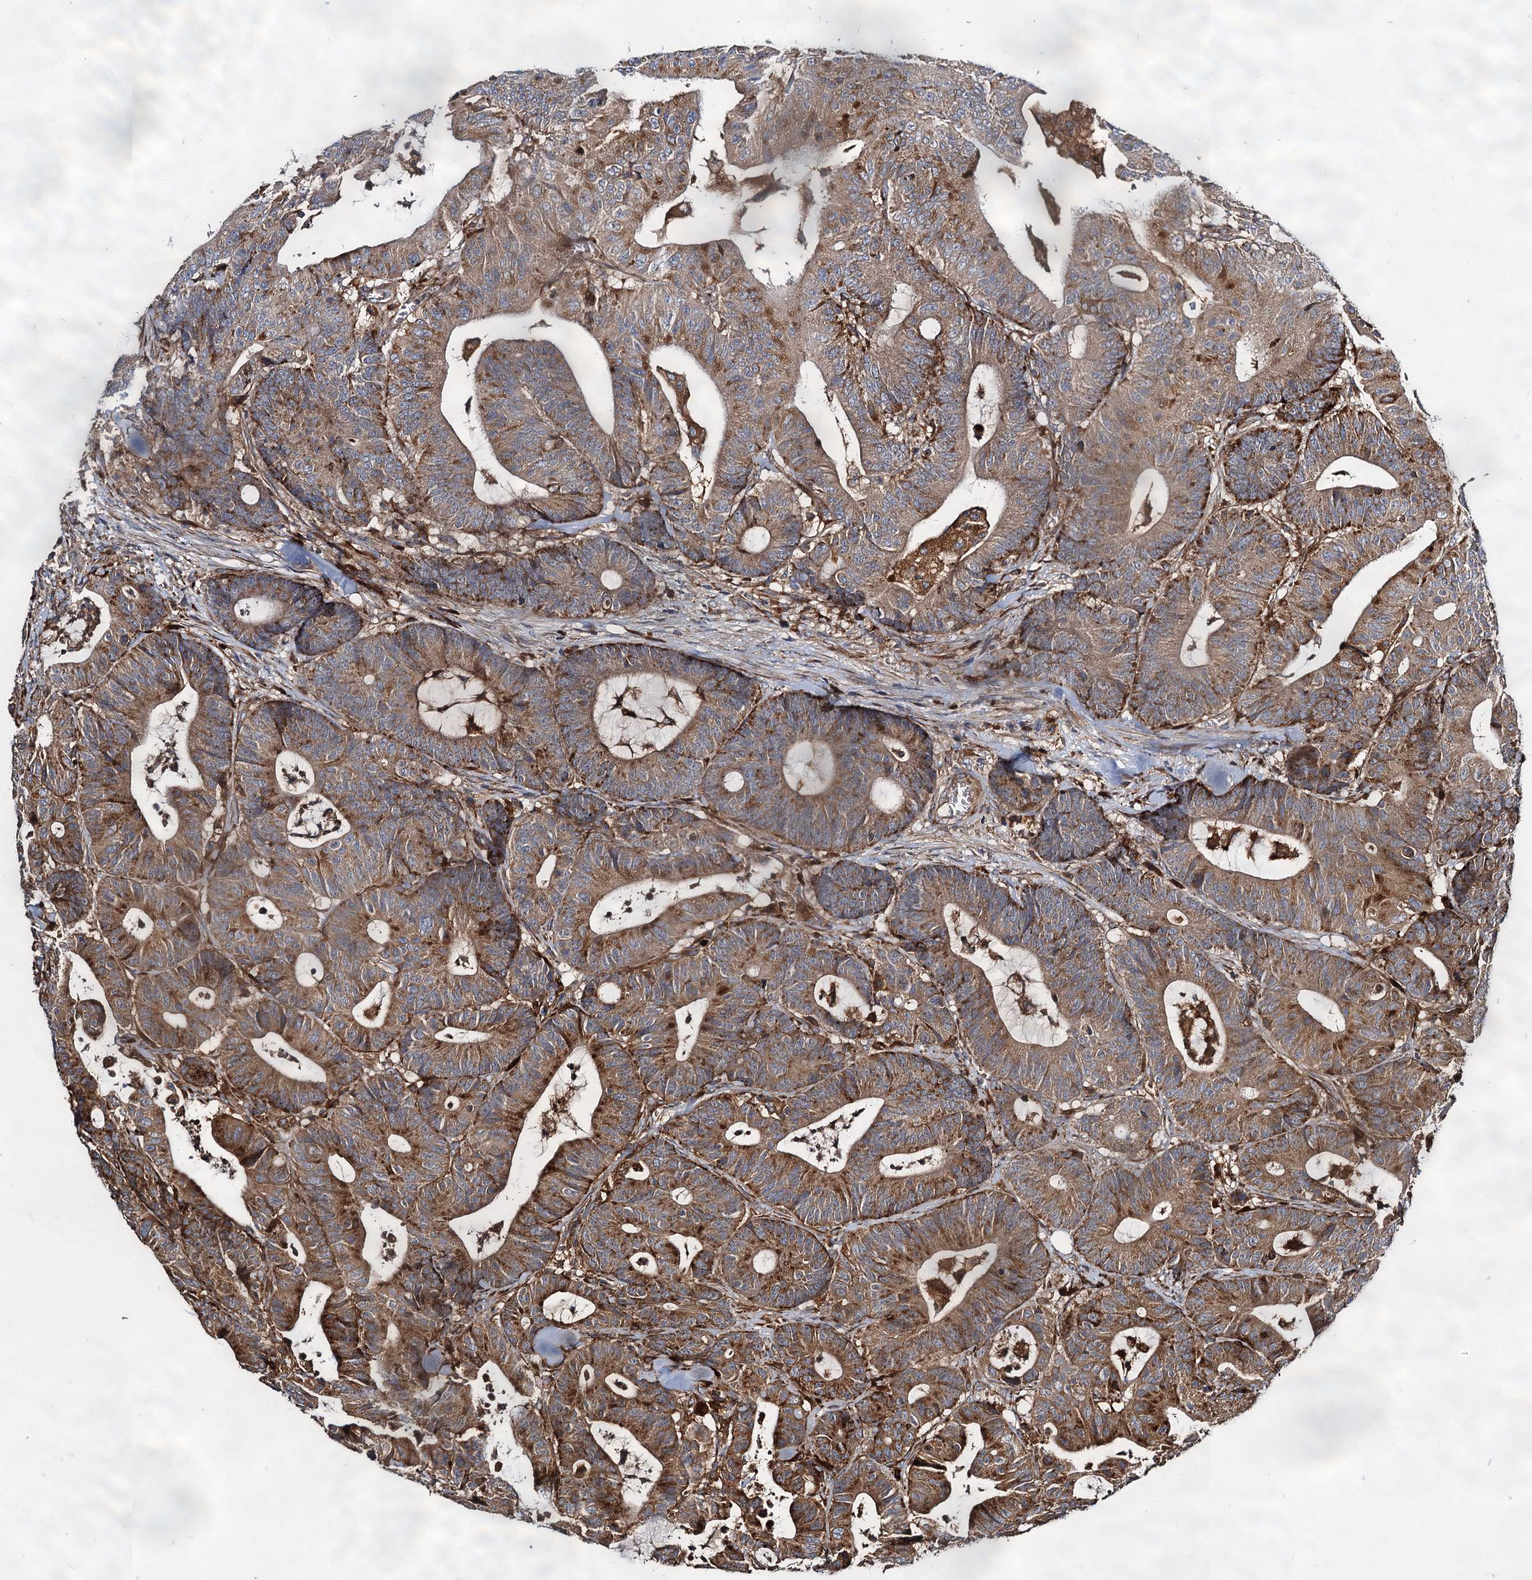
{"staining": {"intensity": "moderate", "quantity": ">75%", "location": "cytoplasmic/membranous"}, "tissue": "colorectal cancer", "cell_type": "Tumor cells", "image_type": "cancer", "snomed": [{"axis": "morphology", "description": "Adenocarcinoma, NOS"}, {"axis": "topography", "description": "Colon"}], "caption": "Colorectal adenocarcinoma stained for a protein (brown) demonstrates moderate cytoplasmic/membranous positive expression in approximately >75% of tumor cells.", "gene": "WDR73", "patient": {"sex": "female", "age": 84}}